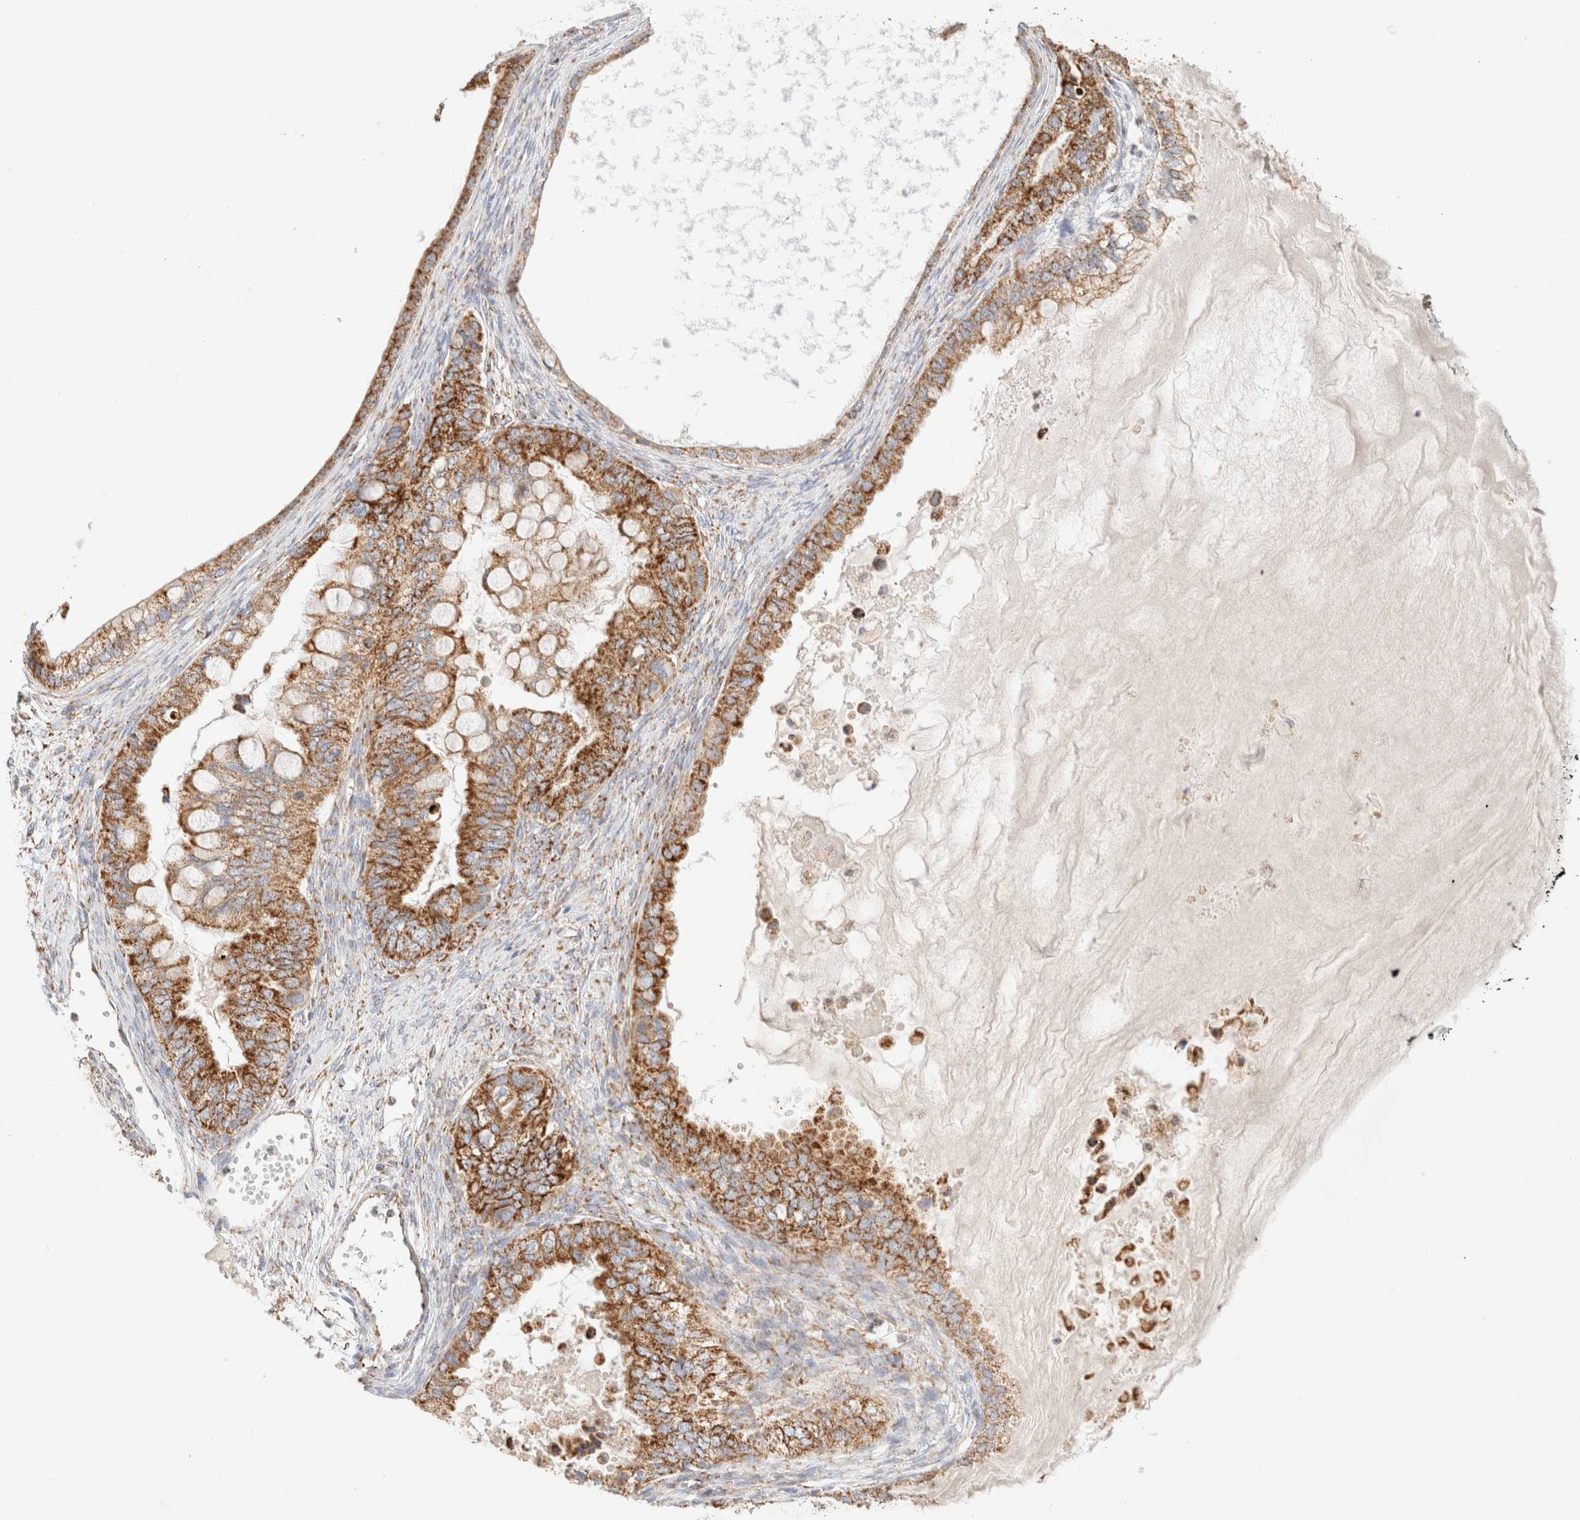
{"staining": {"intensity": "moderate", "quantity": ">75%", "location": "cytoplasmic/membranous"}, "tissue": "ovarian cancer", "cell_type": "Tumor cells", "image_type": "cancer", "snomed": [{"axis": "morphology", "description": "Cystadenocarcinoma, mucinous, NOS"}, {"axis": "topography", "description": "Ovary"}], "caption": "IHC photomicrograph of human ovarian mucinous cystadenocarcinoma stained for a protein (brown), which displays medium levels of moderate cytoplasmic/membranous positivity in about >75% of tumor cells.", "gene": "PHB2", "patient": {"sex": "female", "age": 80}}